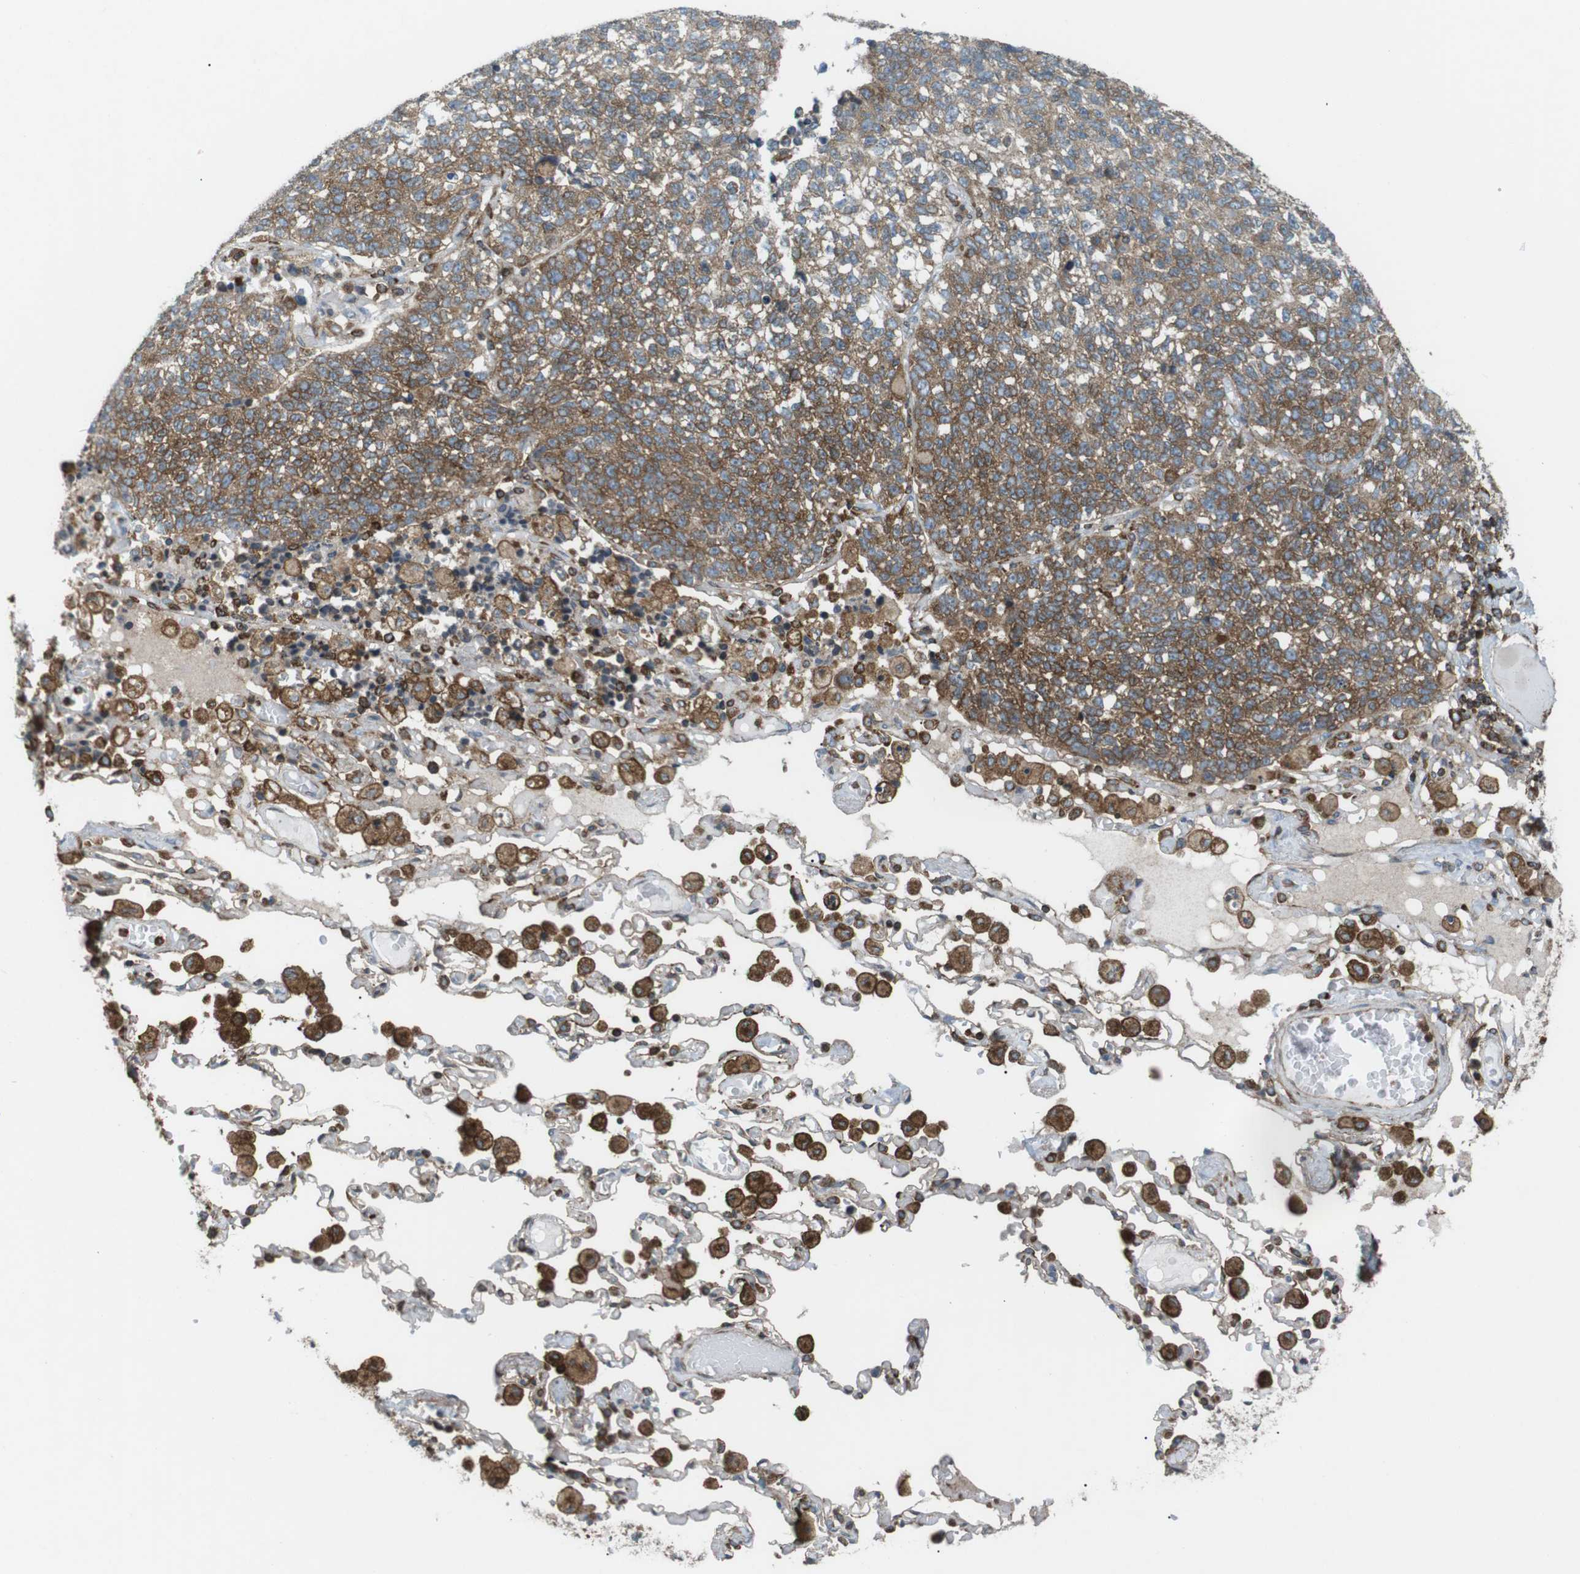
{"staining": {"intensity": "moderate", "quantity": "25%-75%", "location": "cytoplasmic/membranous"}, "tissue": "lung cancer", "cell_type": "Tumor cells", "image_type": "cancer", "snomed": [{"axis": "morphology", "description": "Adenocarcinoma, NOS"}, {"axis": "topography", "description": "Lung"}], "caption": "Protein staining shows moderate cytoplasmic/membranous expression in about 25%-75% of tumor cells in lung cancer (adenocarcinoma).", "gene": "FLII", "patient": {"sex": "male", "age": 49}}